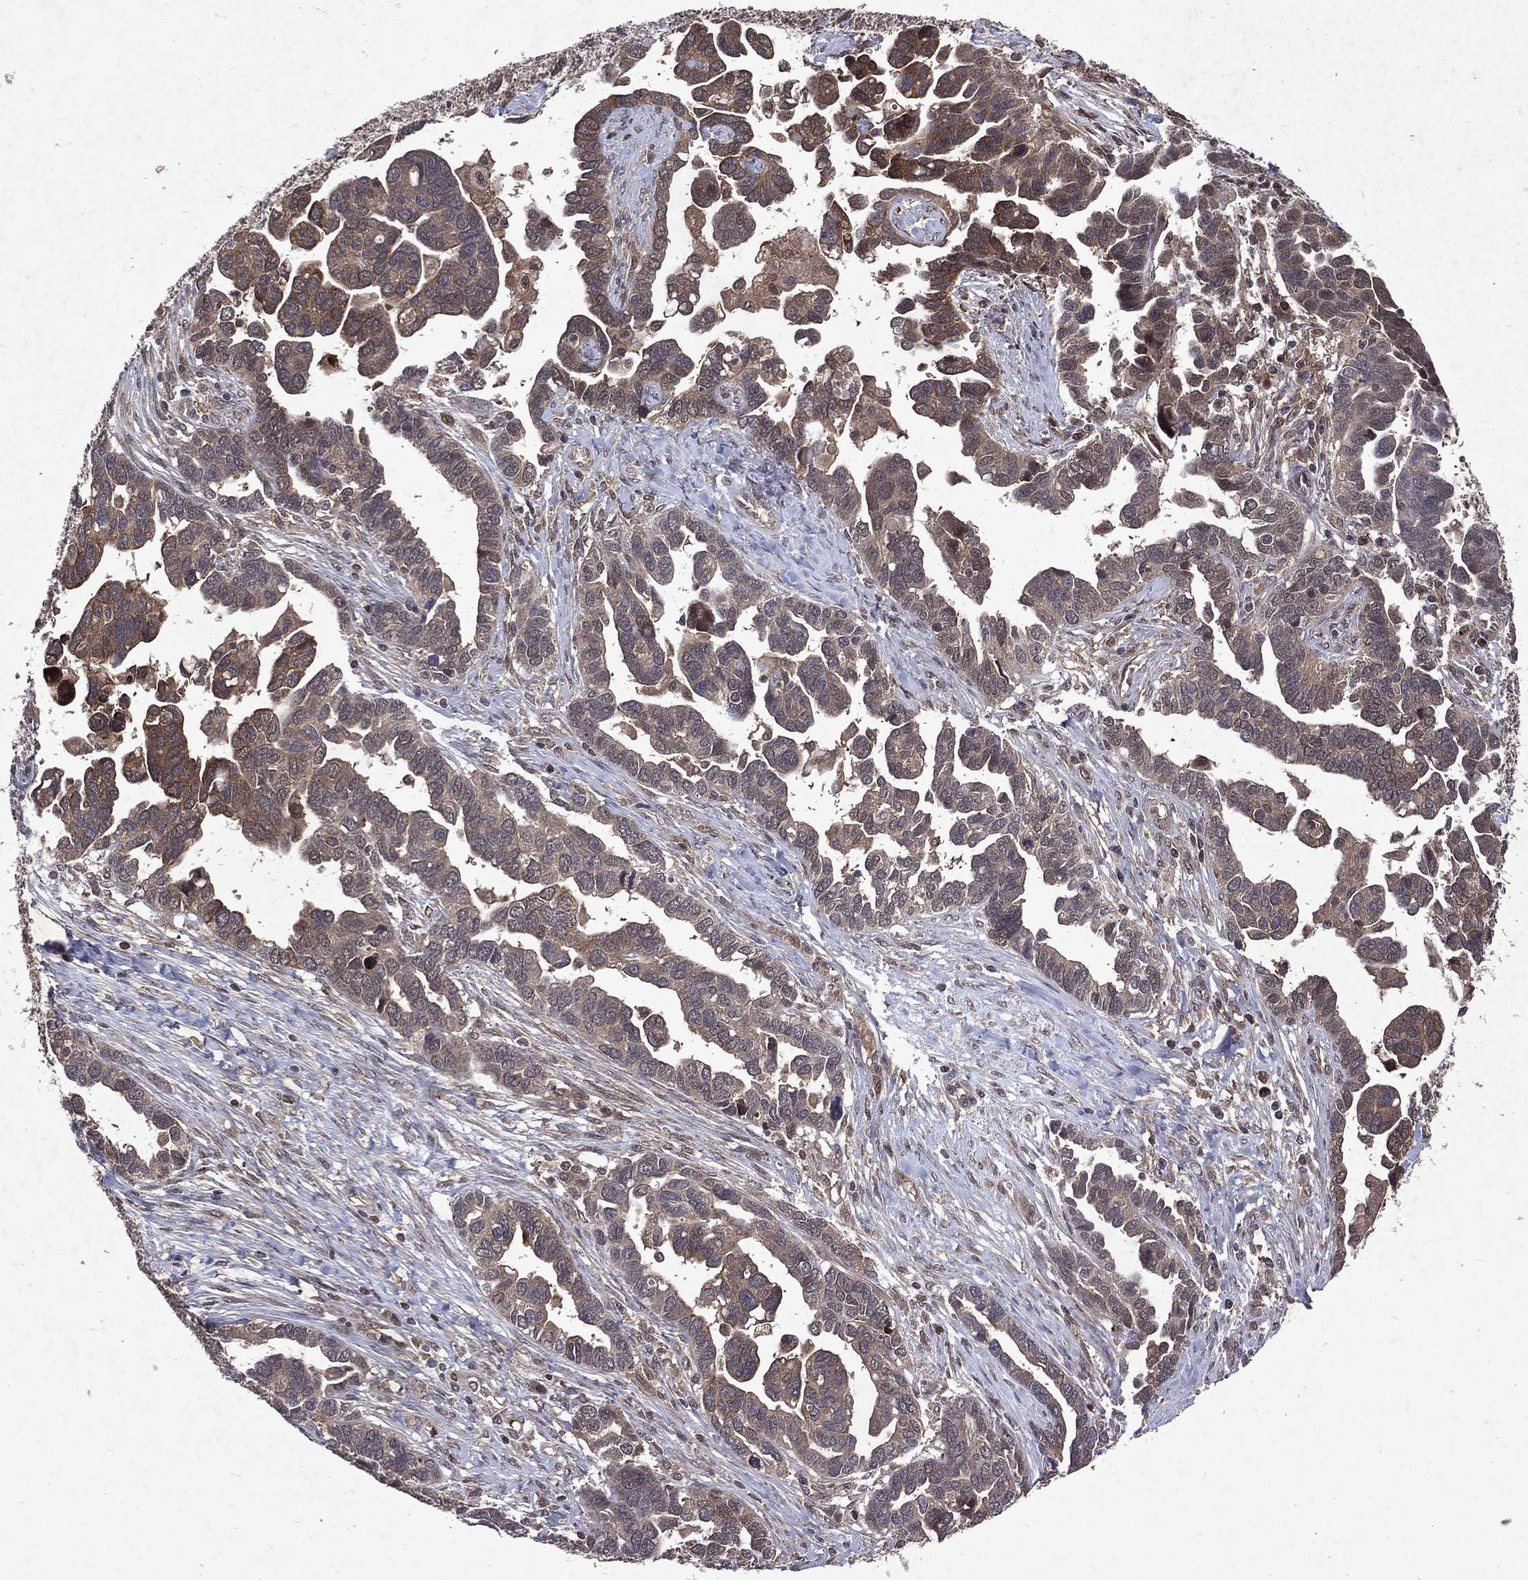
{"staining": {"intensity": "weak", "quantity": ">75%", "location": "cytoplasmic/membranous"}, "tissue": "ovarian cancer", "cell_type": "Tumor cells", "image_type": "cancer", "snomed": [{"axis": "morphology", "description": "Cystadenocarcinoma, serous, NOS"}, {"axis": "topography", "description": "Ovary"}], "caption": "Immunohistochemistry (IHC) of serous cystadenocarcinoma (ovarian) shows low levels of weak cytoplasmic/membranous positivity in approximately >75% of tumor cells.", "gene": "MTAP", "patient": {"sex": "female", "age": 54}}